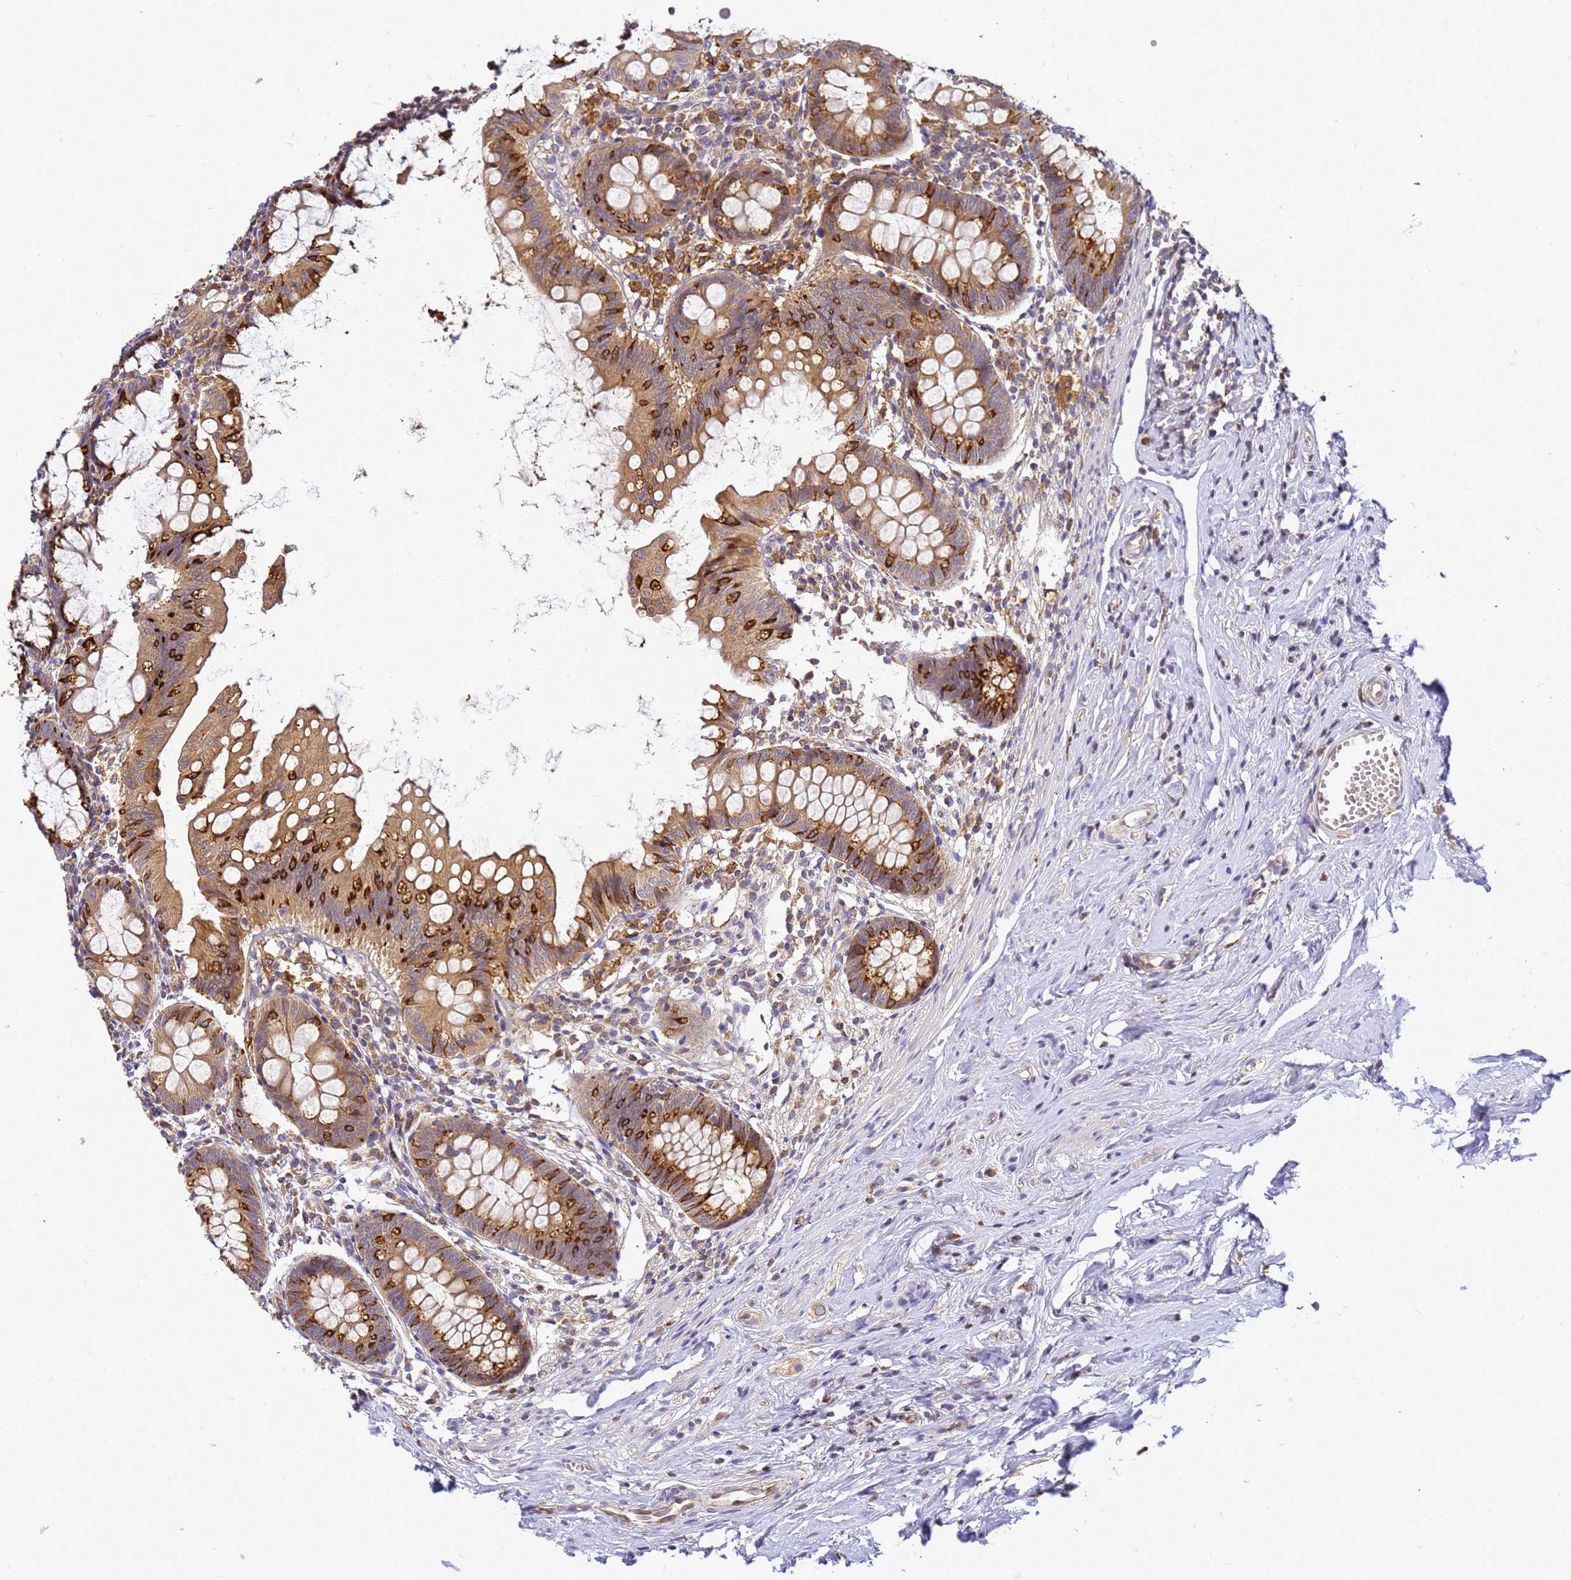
{"staining": {"intensity": "moderate", "quantity": ">75%", "location": "cytoplasmic/membranous"}, "tissue": "appendix", "cell_type": "Glandular cells", "image_type": "normal", "snomed": [{"axis": "morphology", "description": "Normal tissue, NOS"}, {"axis": "topography", "description": "Appendix"}], "caption": "Benign appendix was stained to show a protein in brown. There is medium levels of moderate cytoplasmic/membranous expression in about >75% of glandular cells. The staining is performed using DAB brown chromogen to label protein expression. The nuclei are counter-stained blue using hematoxylin.", "gene": "ADPGK", "patient": {"sex": "female", "age": 51}}